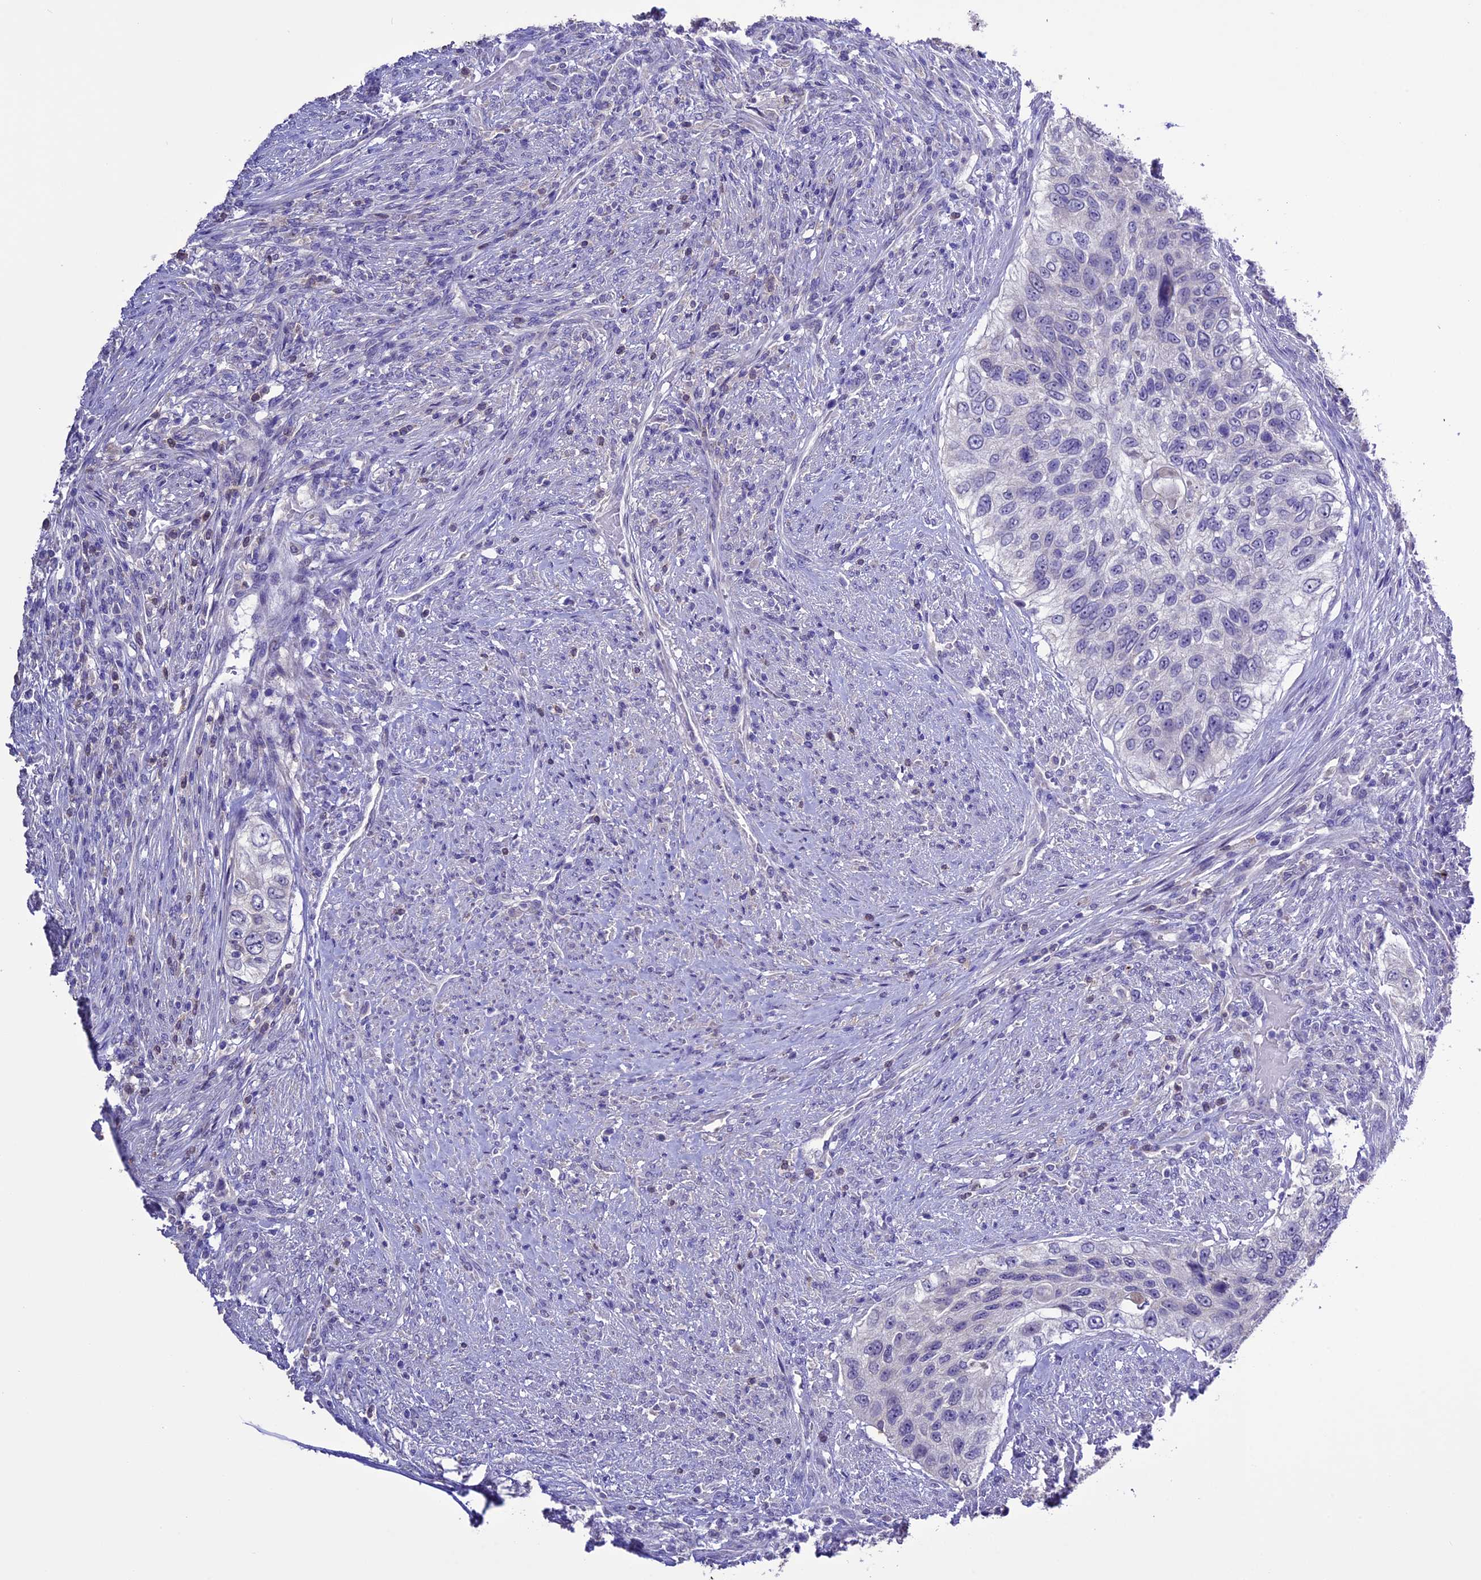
{"staining": {"intensity": "negative", "quantity": "none", "location": "none"}, "tissue": "urothelial cancer", "cell_type": "Tumor cells", "image_type": "cancer", "snomed": [{"axis": "morphology", "description": "Urothelial carcinoma, High grade"}, {"axis": "topography", "description": "Urinary bladder"}], "caption": "This micrograph is of urothelial cancer stained with IHC to label a protein in brown with the nuclei are counter-stained blue. There is no staining in tumor cells. (Stains: DAB immunohistochemistry (IHC) with hematoxylin counter stain, Microscopy: brightfield microscopy at high magnification).", "gene": "DIS3L", "patient": {"sex": "female", "age": 60}}